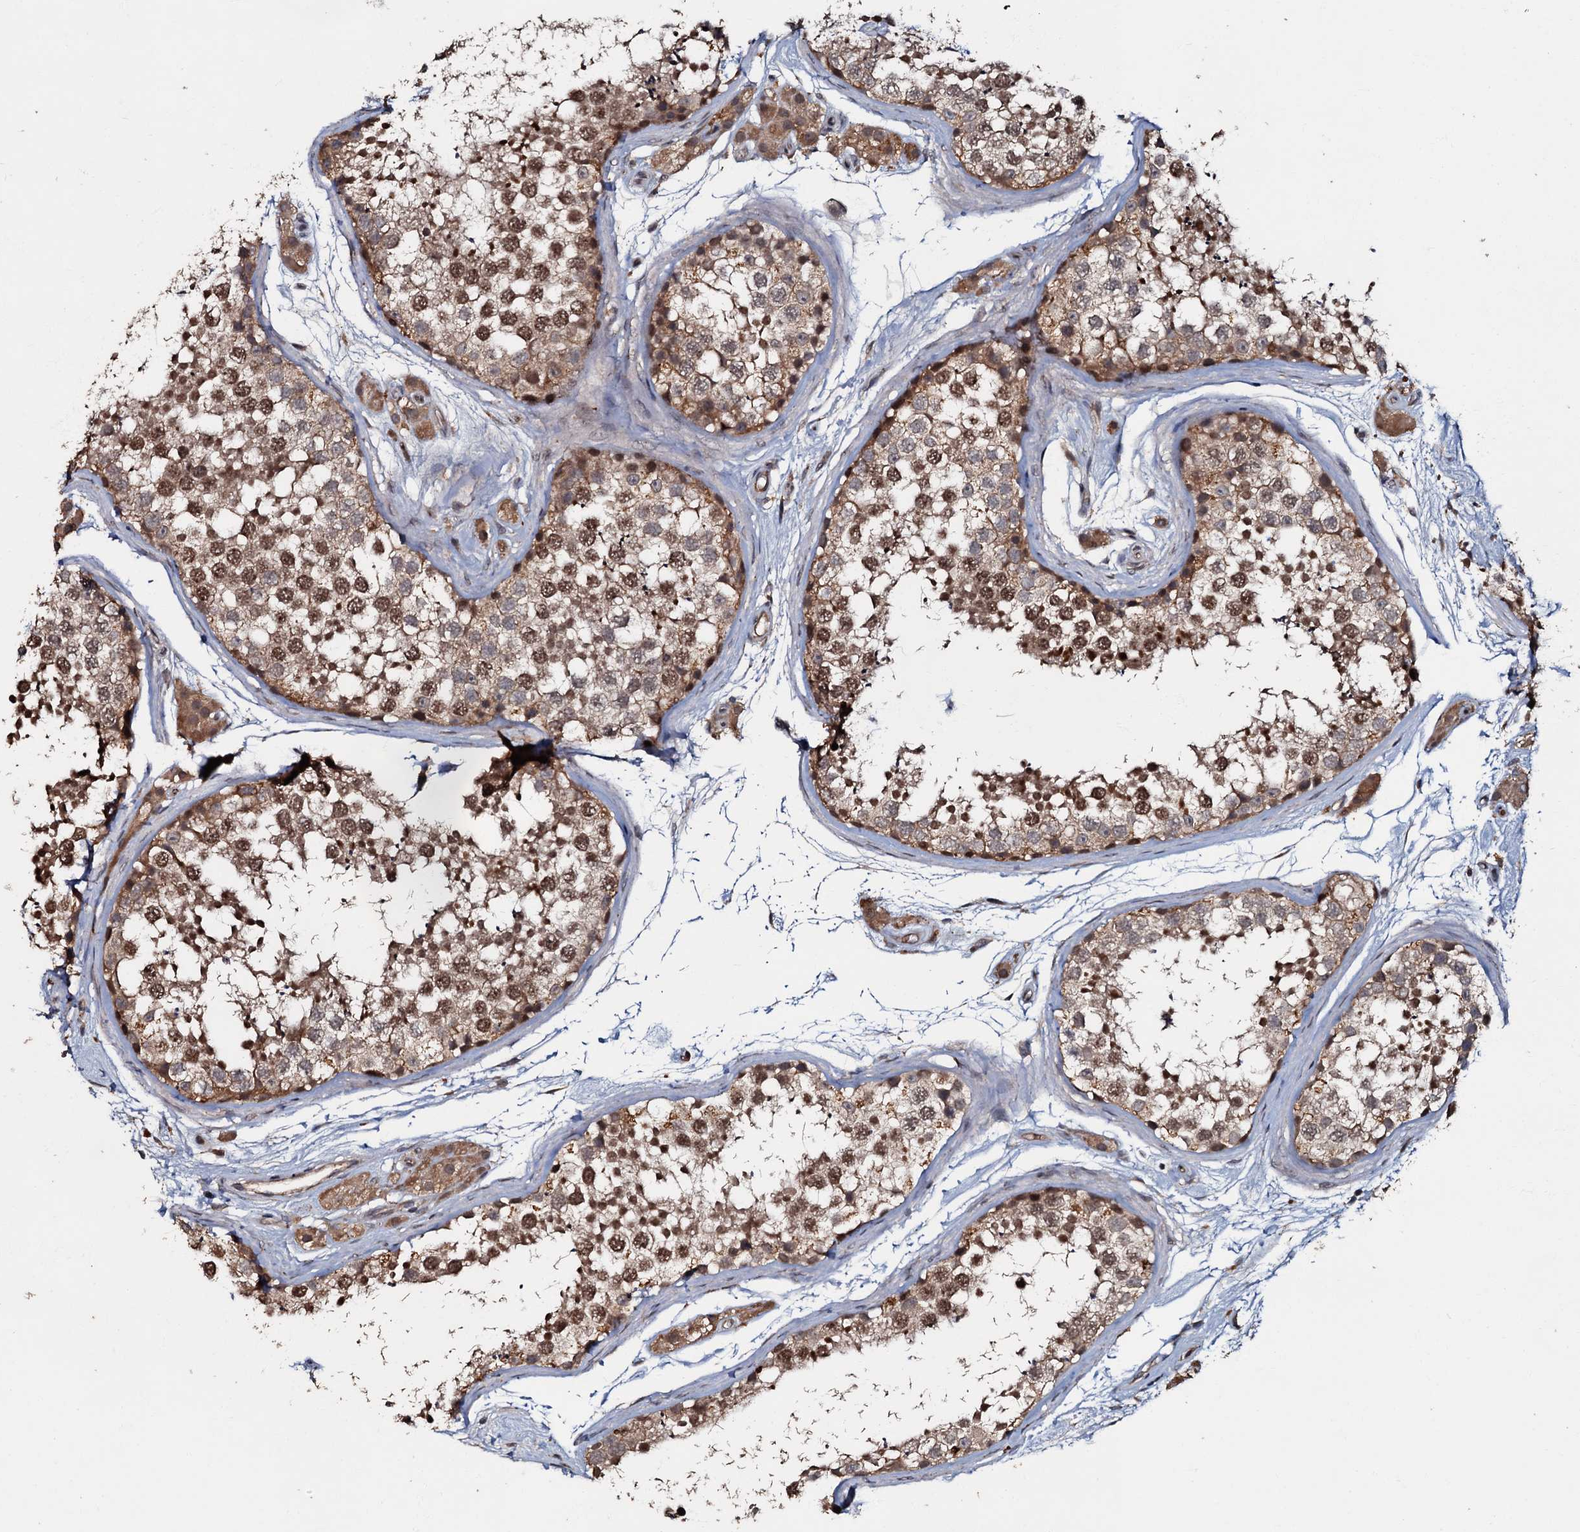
{"staining": {"intensity": "moderate", "quantity": ">75%", "location": "cytoplasmic/membranous,nuclear"}, "tissue": "testis", "cell_type": "Cells in seminiferous ducts", "image_type": "normal", "snomed": [{"axis": "morphology", "description": "Normal tissue, NOS"}, {"axis": "topography", "description": "Testis"}], "caption": "About >75% of cells in seminiferous ducts in normal testis demonstrate moderate cytoplasmic/membranous,nuclear protein positivity as visualized by brown immunohistochemical staining.", "gene": "MANSC4", "patient": {"sex": "male", "age": 56}}